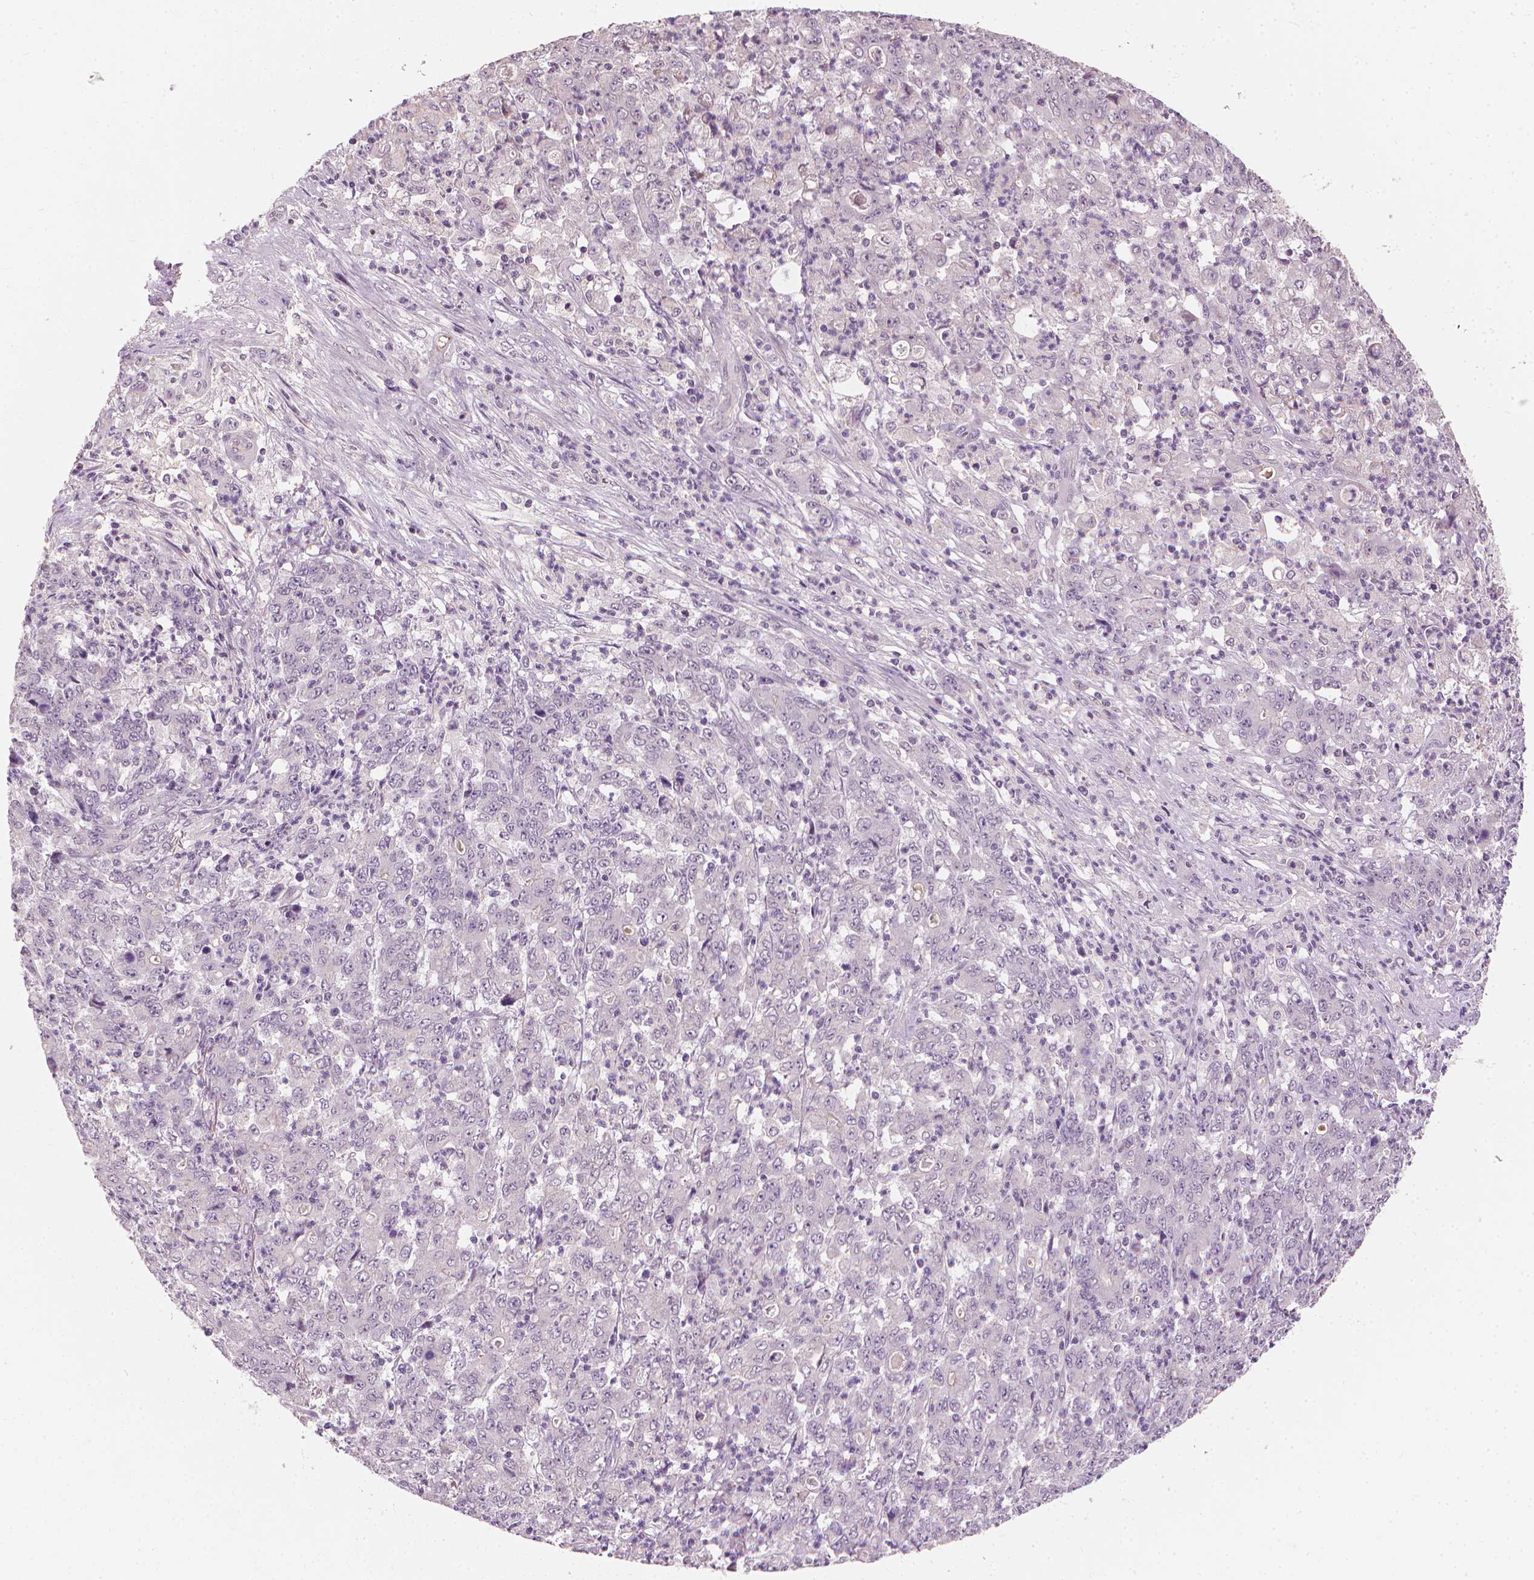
{"staining": {"intensity": "negative", "quantity": "none", "location": "none"}, "tissue": "stomach cancer", "cell_type": "Tumor cells", "image_type": "cancer", "snomed": [{"axis": "morphology", "description": "Adenocarcinoma, NOS"}, {"axis": "topography", "description": "Stomach, lower"}], "caption": "IHC of adenocarcinoma (stomach) shows no expression in tumor cells.", "gene": "SAXO2", "patient": {"sex": "female", "age": 71}}